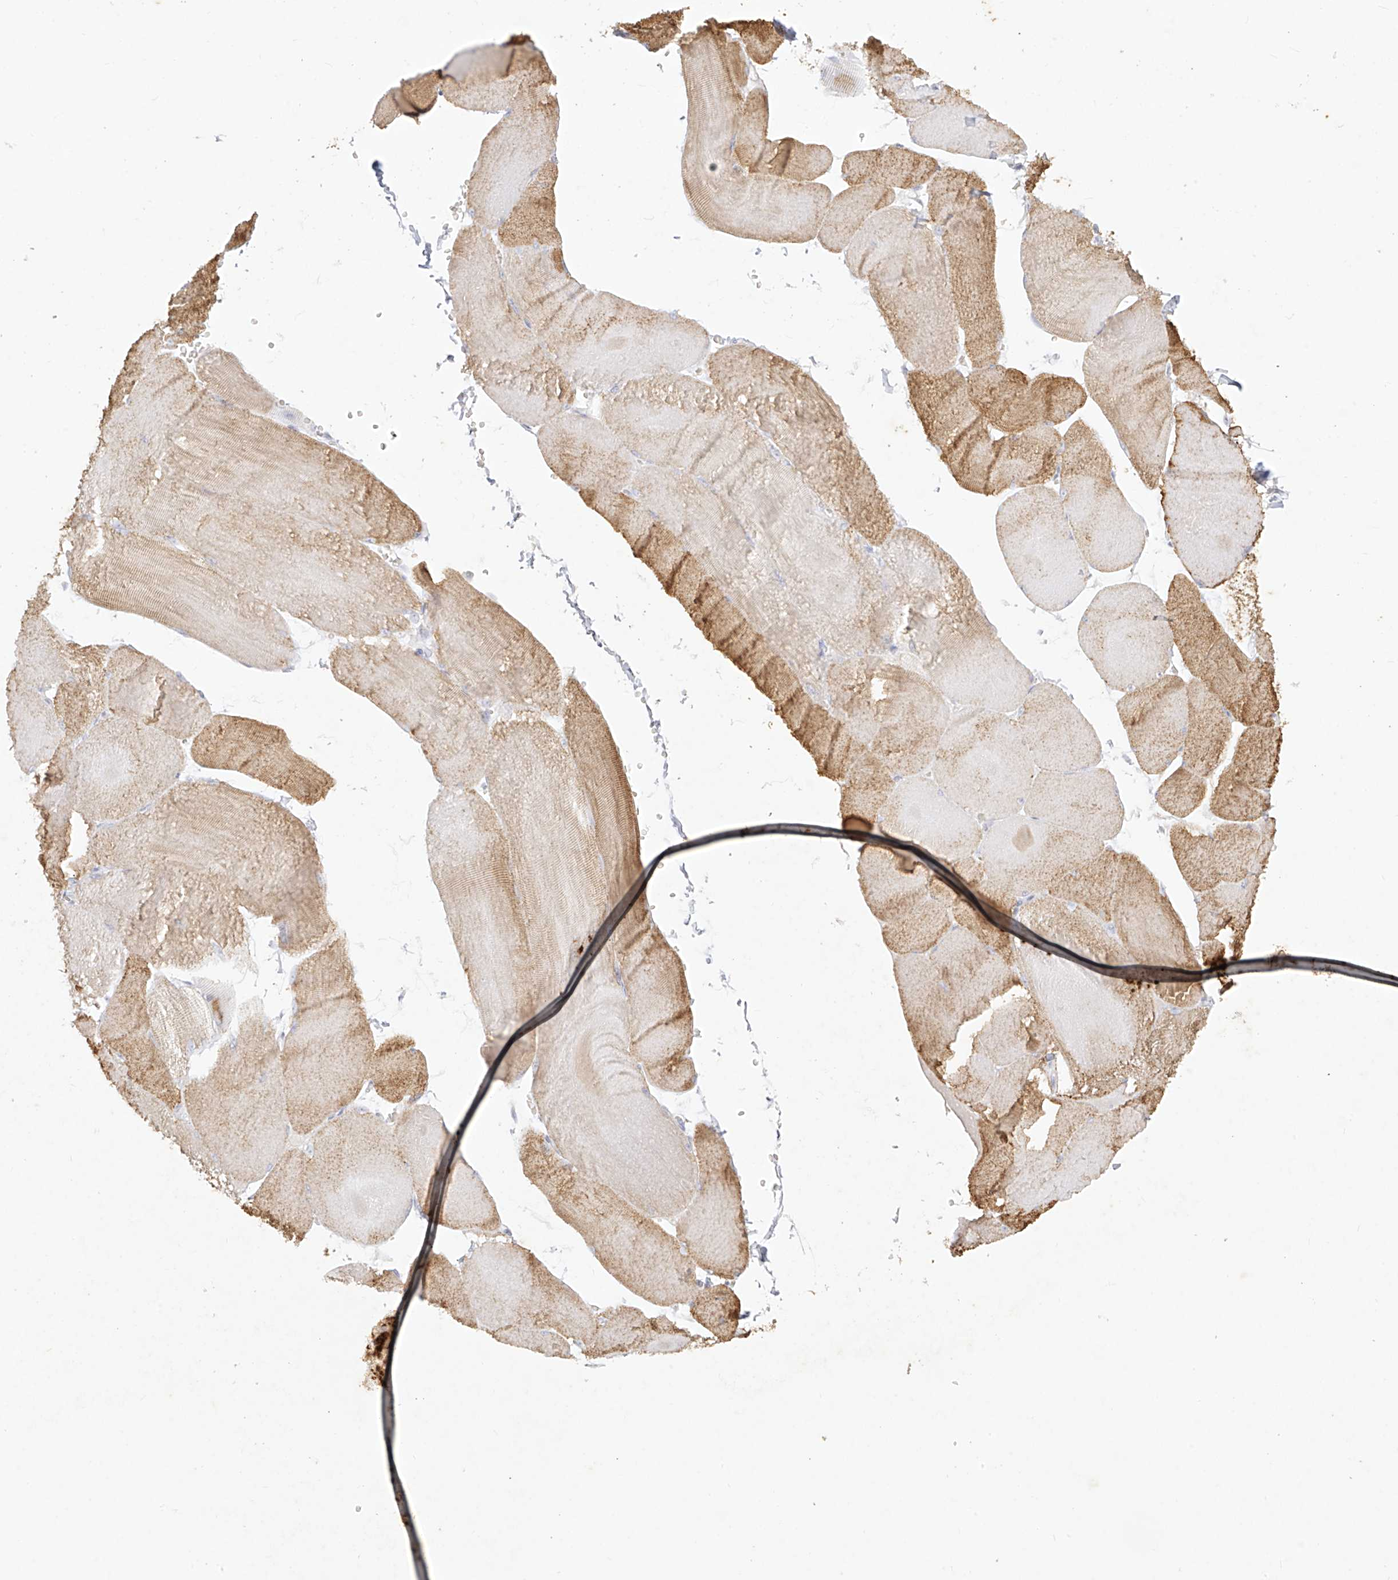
{"staining": {"intensity": "moderate", "quantity": "25%-75%", "location": "cytoplasmic/membranous"}, "tissue": "skeletal muscle", "cell_type": "Myocytes", "image_type": "normal", "snomed": [{"axis": "morphology", "description": "Normal tissue, NOS"}, {"axis": "morphology", "description": "Basal cell carcinoma"}, {"axis": "topography", "description": "Skeletal muscle"}], "caption": "Unremarkable skeletal muscle shows moderate cytoplasmic/membranous staining in approximately 25%-75% of myocytes, visualized by immunohistochemistry. (Brightfield microscopy of DAB IHC at high magnification).", "gene": "TGM4", "patient": {"sex": "female", "age": 64}}